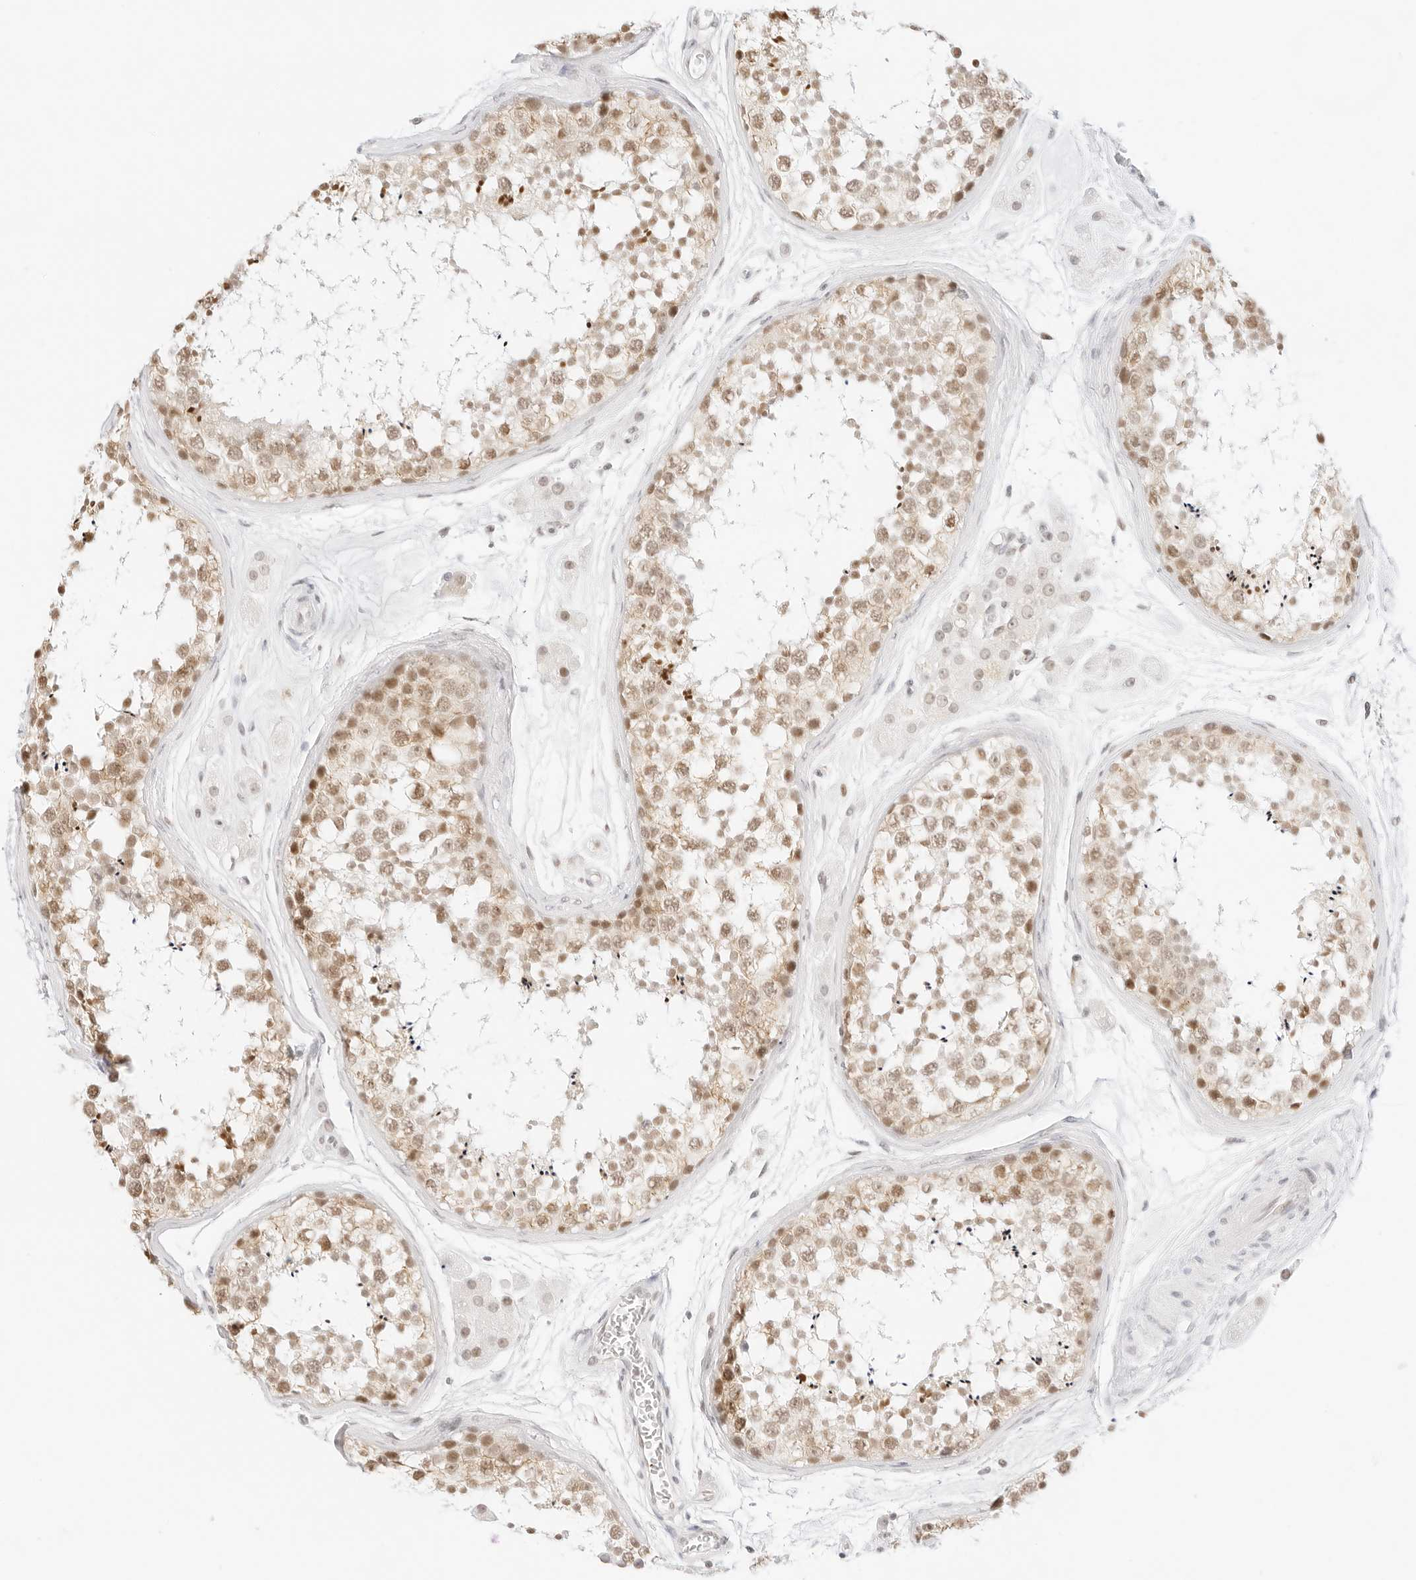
{"staining": {"intensity": "moderate", "quantity": "25%-75%", "location": "nuclear"}, "tissue": "testis", "cell_type": "Cells in seminiferous ducts", "image_type": "normal", "snomed": [{"axis": "morphology", "description": "Normal tissue, NOS"}, {"axis": "topography", "description": "Testis"}], "caption": "Cells in seminiferous ducts exhibit medium levels of moderate nuclear expression in about 25%-75% of cells in unremarkable human testis. The staining was performed using DAB, with brown indicating positive protein expression. Nuclei are stained blue with hematoxylin.", "gene": "GNAS", "patient": {"sex": "male", "age": 56}}